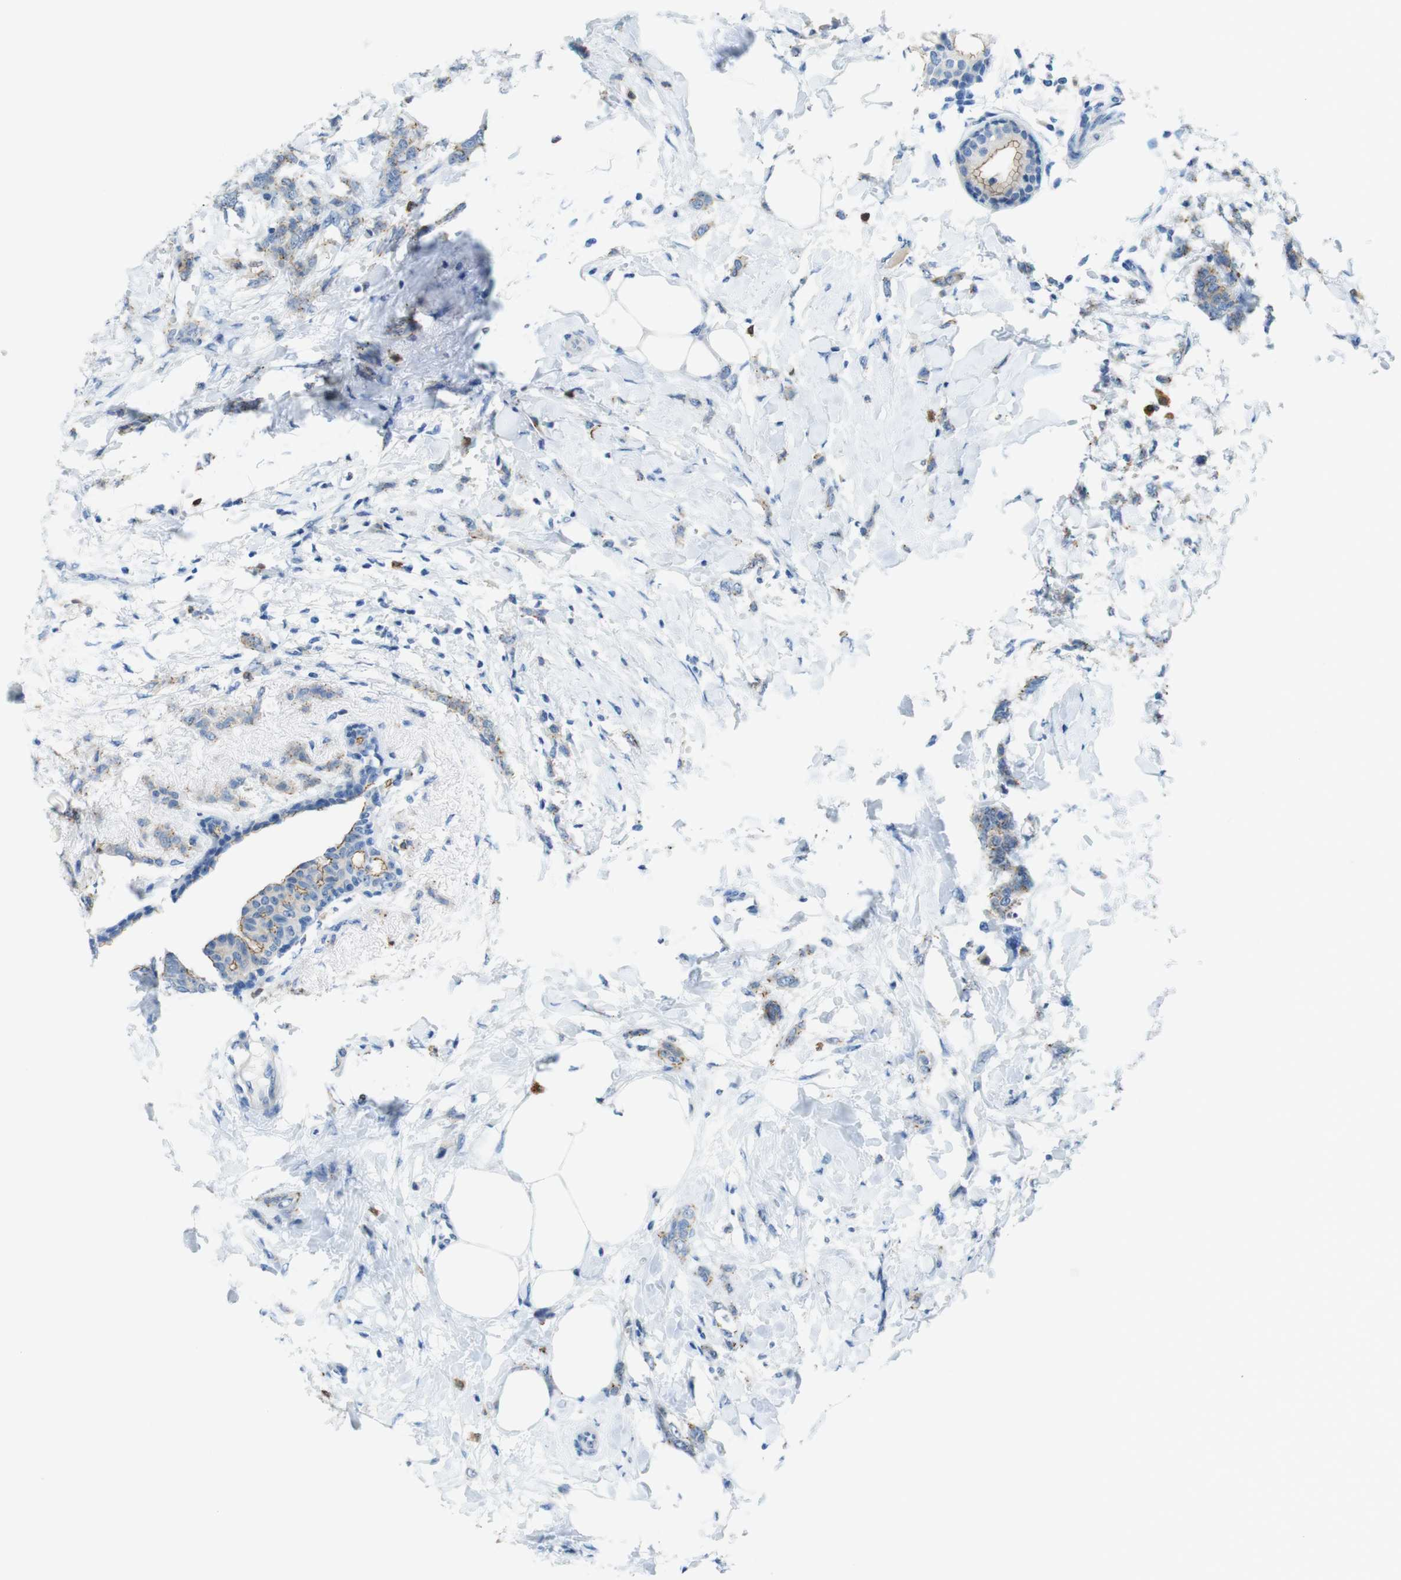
{"staining": {"intensity": "weak", "quantity": "25%-75%", "location": "cytoplasmic/membranous"}, "tissue": "breast cancer", "cell_type": "Tumor cells", "image_type": "cancer", "snomed": [{"axis": "morphology", "description": "Lobular carcinoma, in situ"}, {"axis": "morphology", "description": "Lobular carcinoma"}, {"axis": "topography", "description": "Breast"}], "caption": "Breast cancer (lobular carcinoma in situ) stained for a protein (brown) shows weak cytoplasmic/membranous positive positivity in about 25%-75% of tumor cells.", "gene": "TJP3", "patient": {"sex": "female", "age": 41}}